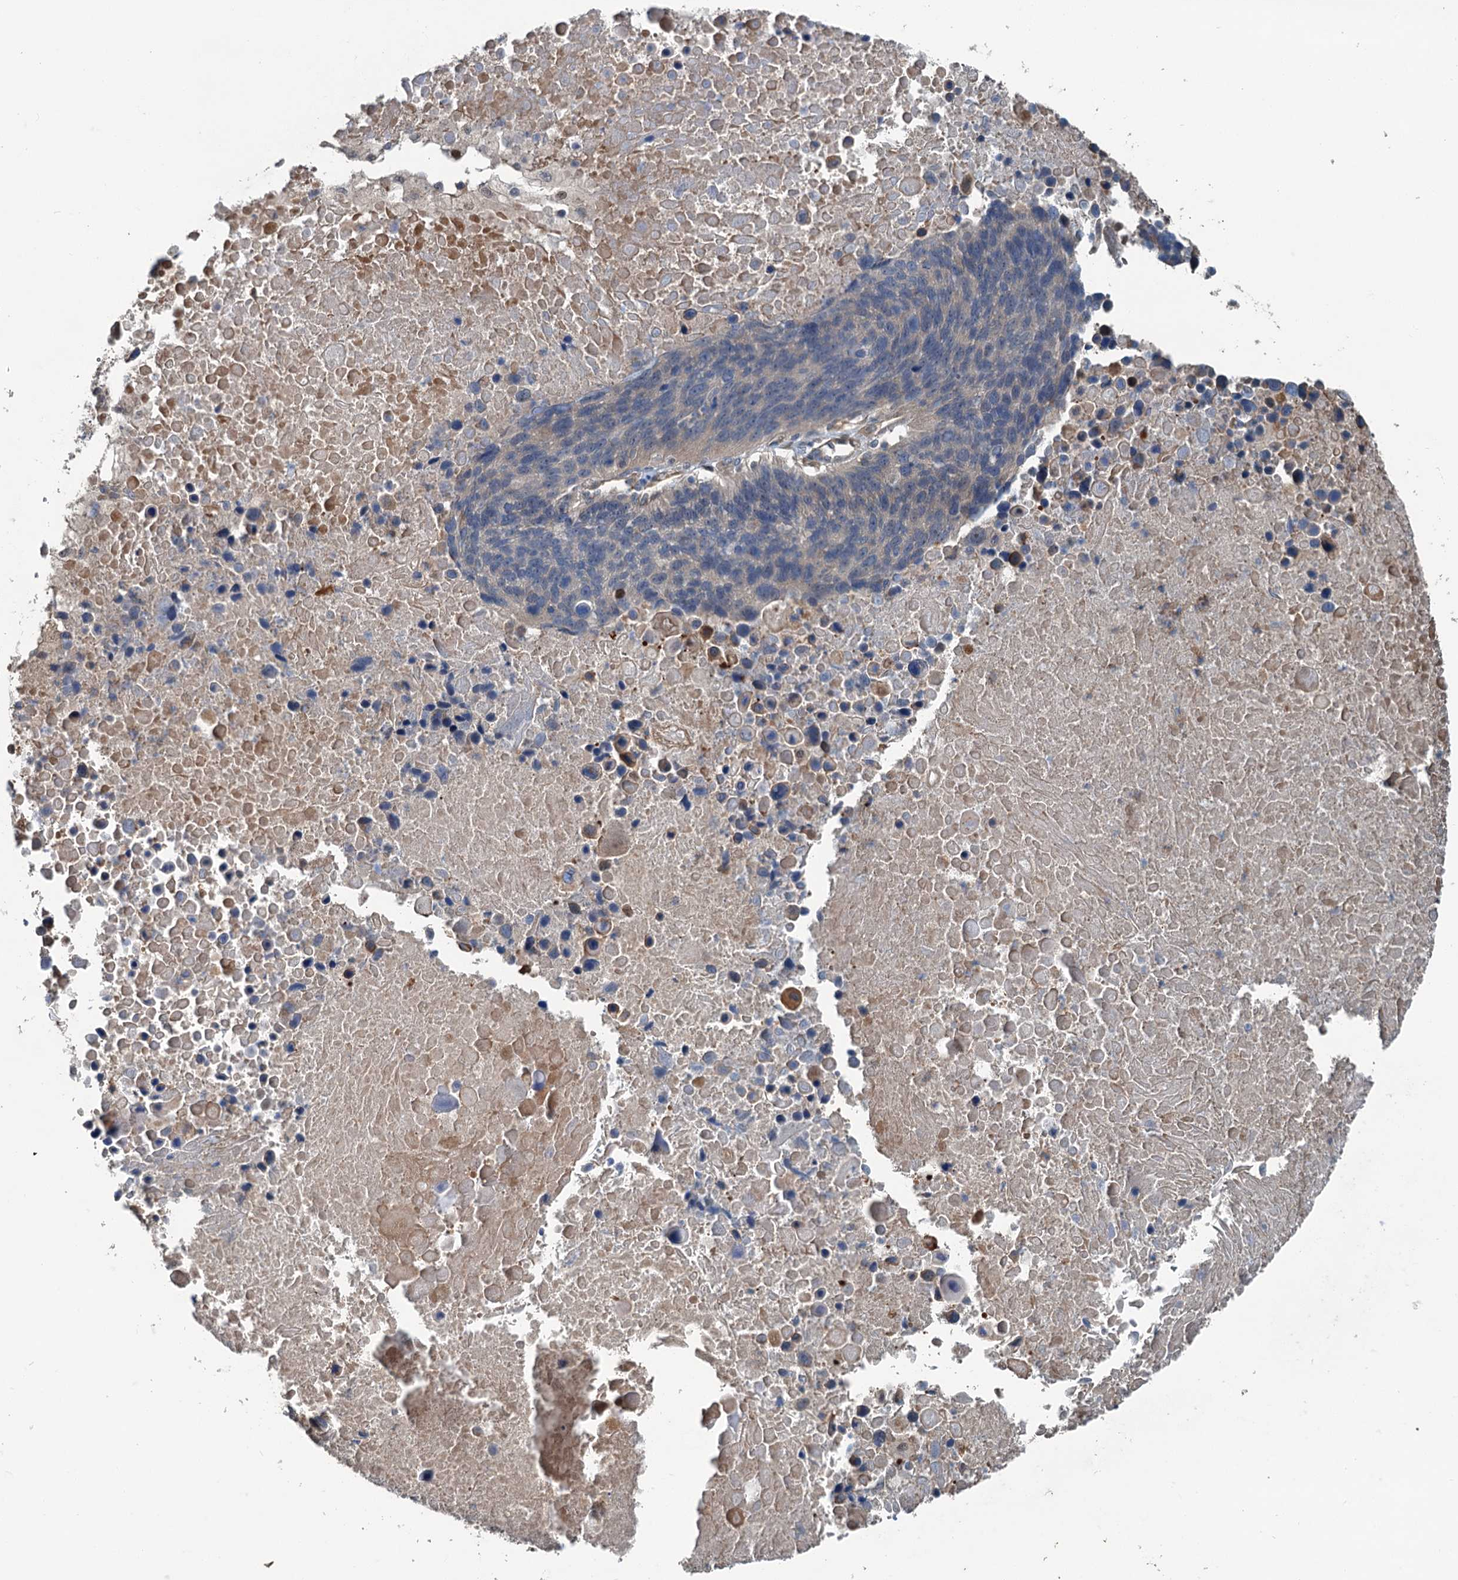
{"staining": {"intensity": "moderate", "quantity": "<25%", "location": "cytoplasmic/membranous"}, "tissue": "lung cancer", "cell_type": "Tumor cells", "image_type": "cancer", "snomed": [{"axis": "morphology", "description": "Normal tissue, NOS"}, {"axis": "morphology", "description": "Squamous cell carcinoma, NOS"}, {"axis": "topography", "description": "Lymph node"}, {"axis": "topography", "description": "Lung"}], "caption": "Lung squamous cell carcinoma was stained to show a protein in brown. There is low levels of moderate cytoplasmic/membranous positivity in approximately <25% of tumor cells.", "gene": "TEDC1", "patient": {"sex": "male", "age": 66}}